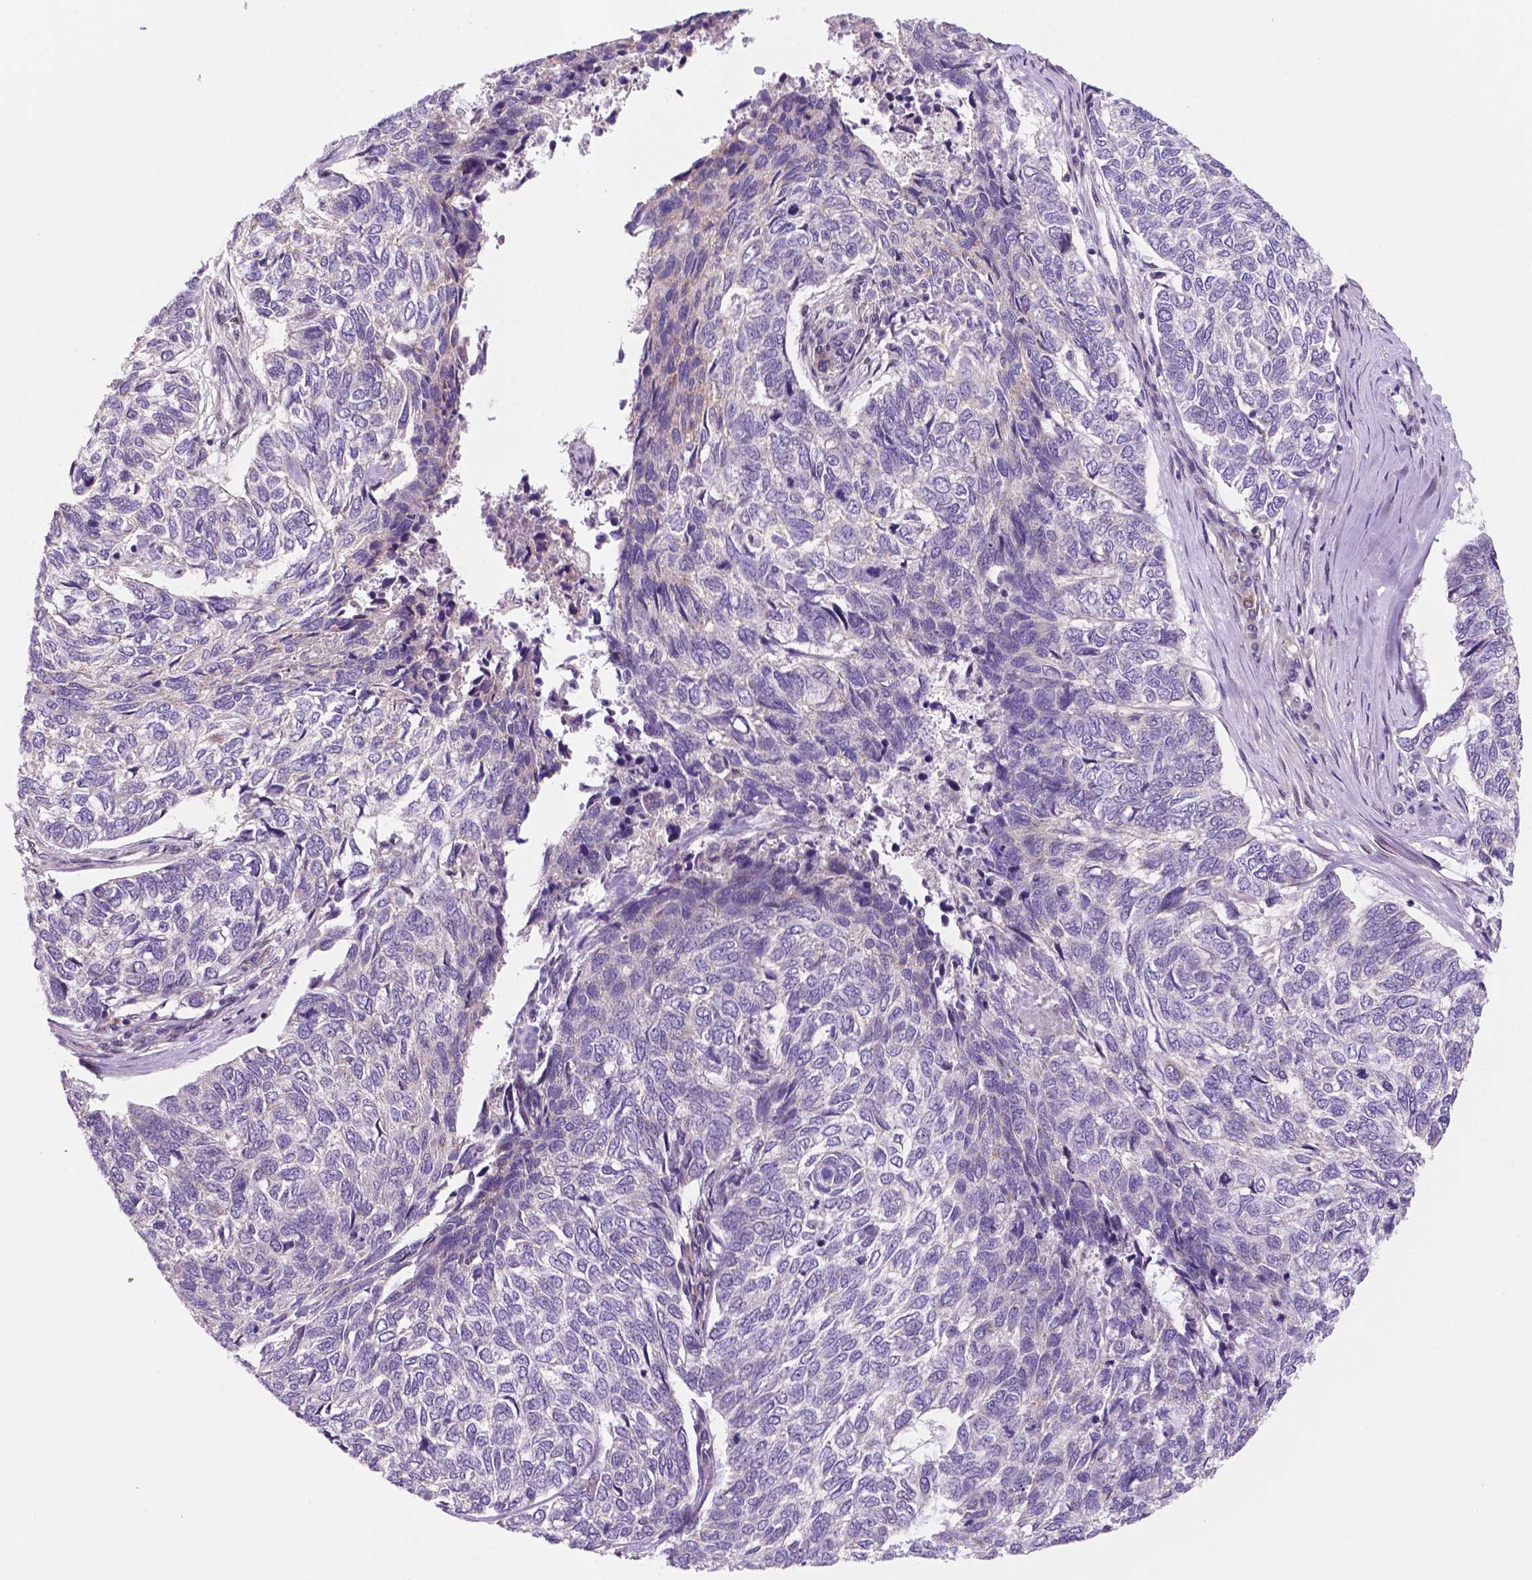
{"staining": {"intensity": "negative", "quantity": "none", "location": "none"}, "tissue": "skin cancer", "cell_type": "Tumor cells", "image_type": "cancer", "snomed": [{"axis": "morphology", "description": "Basal cell carcinoma"}, {"axis": "topography", "description": "Skin"}], "caption": "The IHC photomicrograph has no significant positivity in tumor cells of skin cancer (basal cell carcinoma) tissue. Nuclei are stained in blue.", "gene": "C18orf21", "patient": {"sex": "female", "age": 65}}